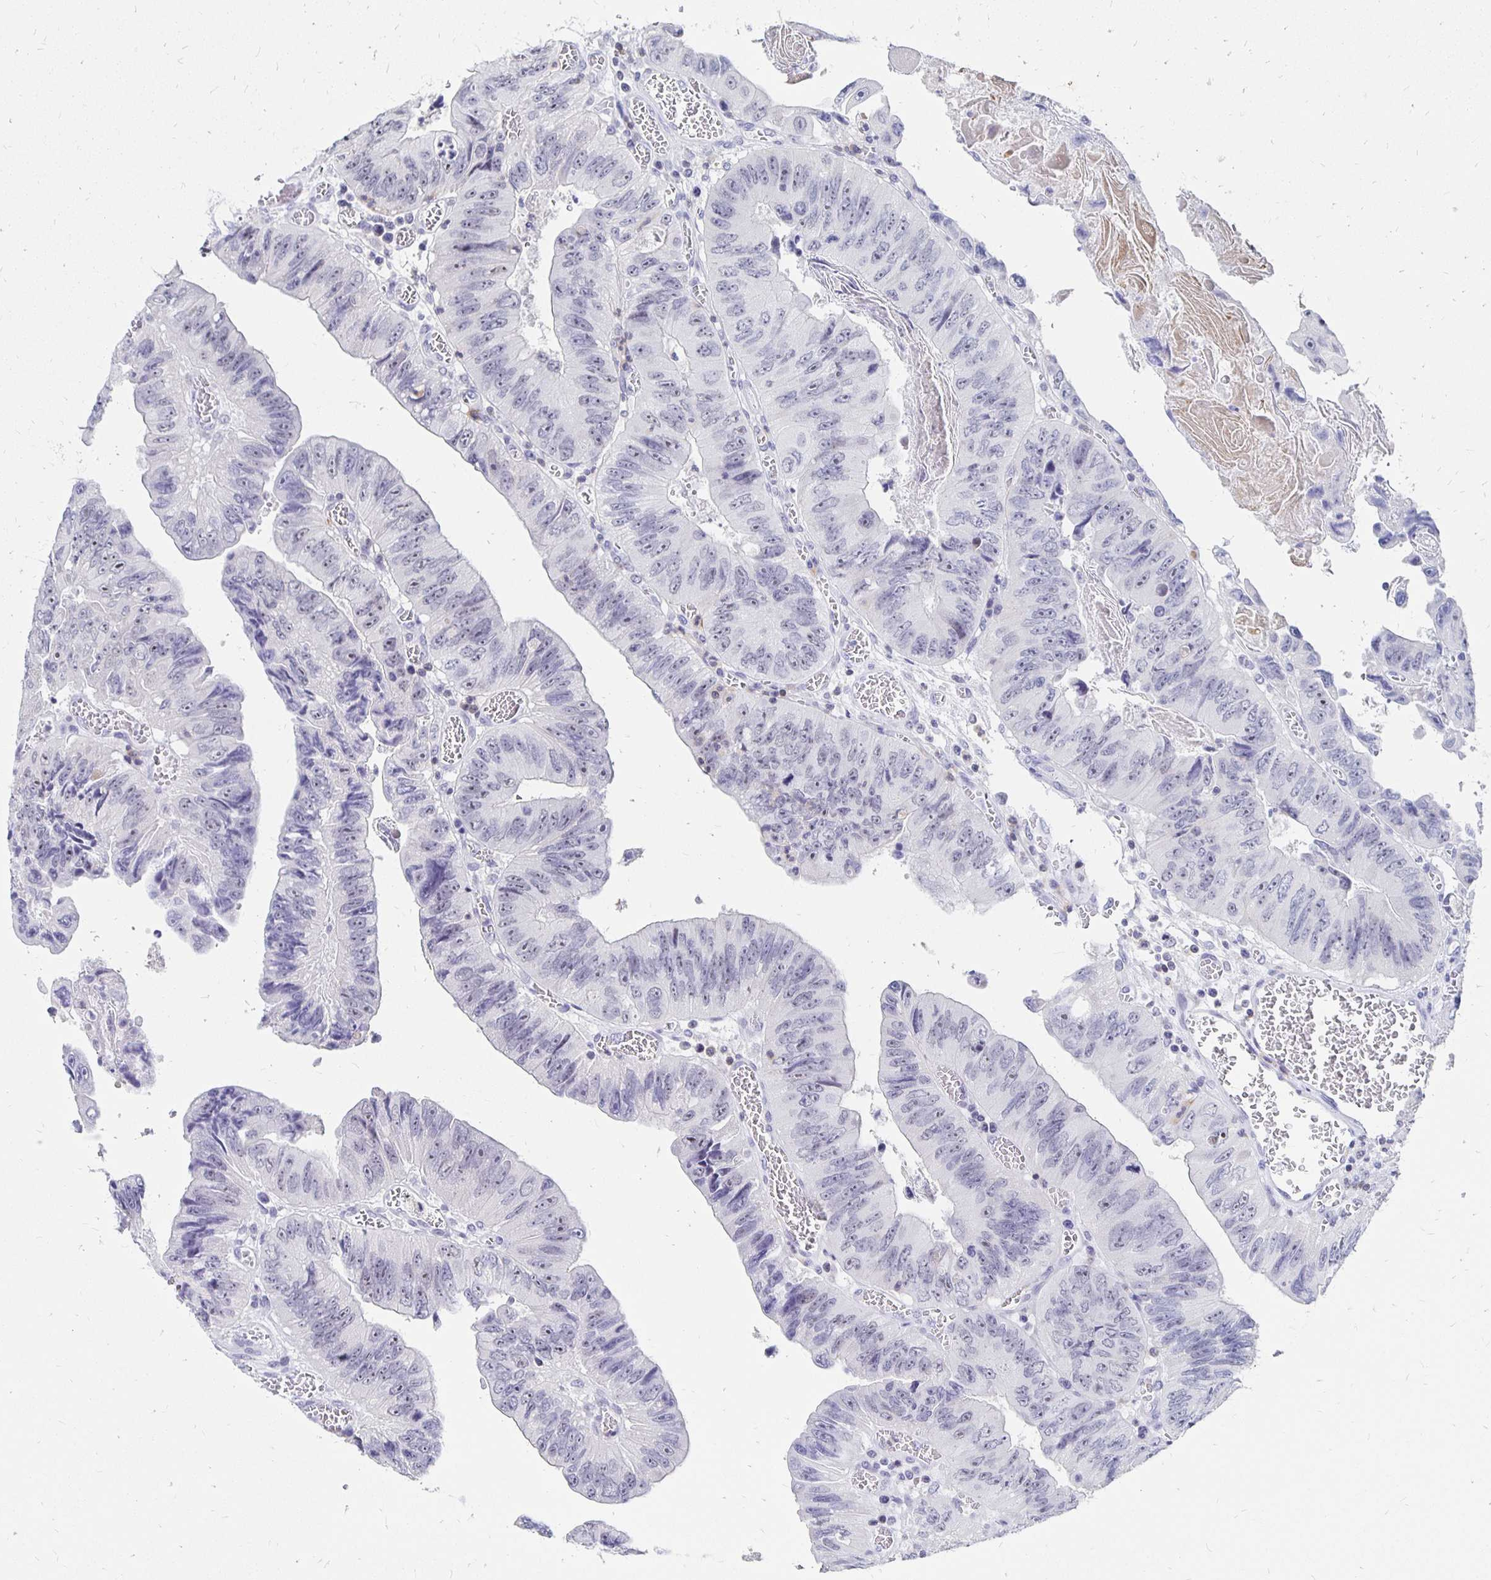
{"staining": {"intensity": "negative", "quantity": "none", "location": "none"}, "tissue": "colorectal cancer", "cell_type": "Tumor cells", "image_type": "cancer", "snomed": [{"axis": "morphology", "description": "Adenocarcinoma, NOS"}, {"axis": "topography", "description": "Colon"}], "caption": "Immunohistochemistry (IHC) photomicrograph of colorectal cancer (adenocarcinoma) stained for a protein (brown), which shows no staining in tumor cells.", "gene": "SYT2", "patient": {"sex": "female", "age": 84}}